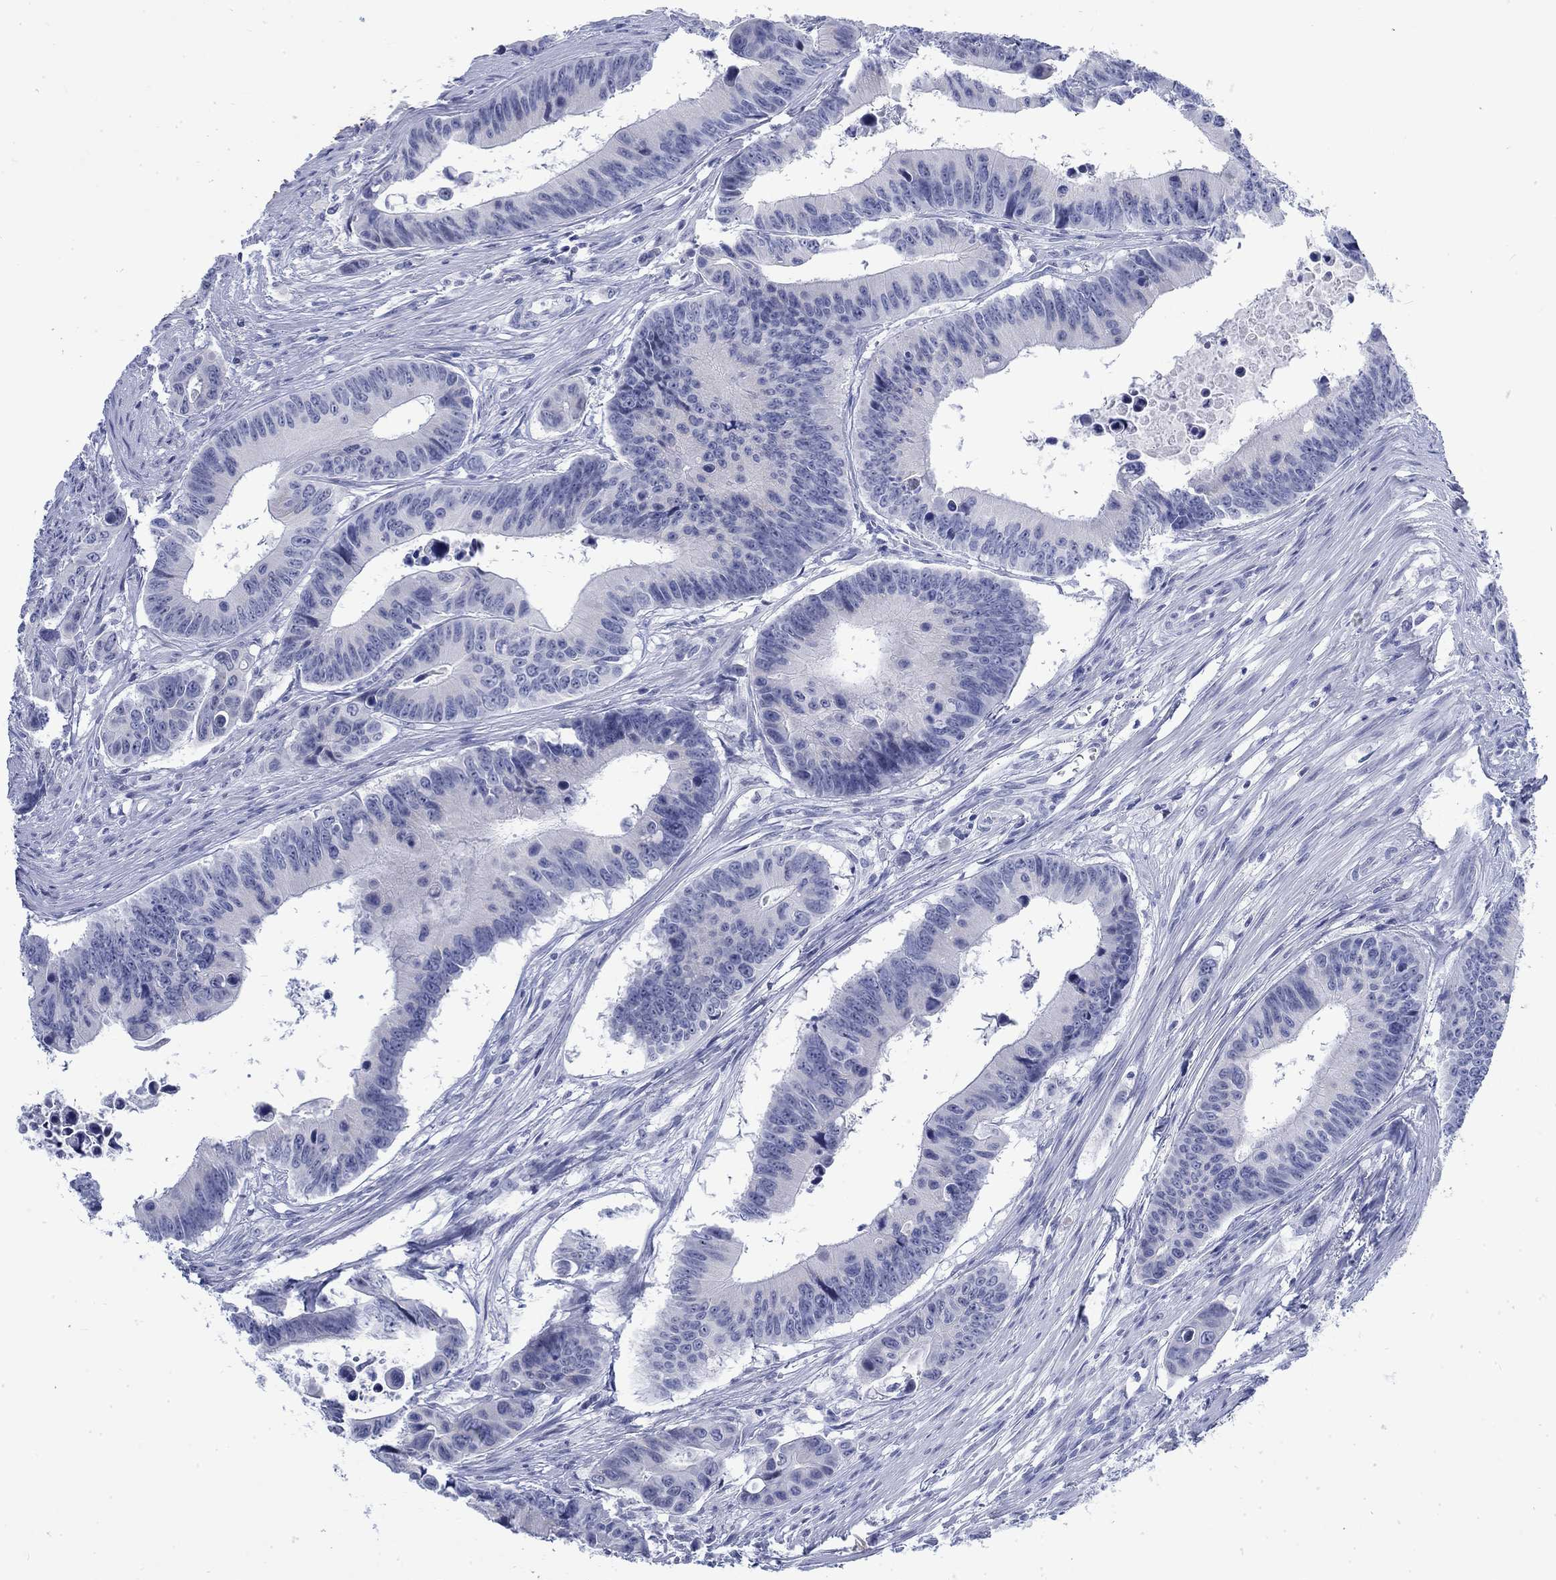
{"staining": {"intensity": "negative", "quantity": "none", "location": "none"}, "tissue": "colorectal cancer", "cell_type": "Tumor cells", "image_type": "cancer", "snomed": [{"axis": "morphology", "description": "Adenocarcinoma, NOS"}, {"axis": "topography", "description": "Colon"}], "caption": "Tumor cells show no significant staining in colorectal cancer.", "gene": "KRT76", "patient": {"sex": "female", "age": 87}}